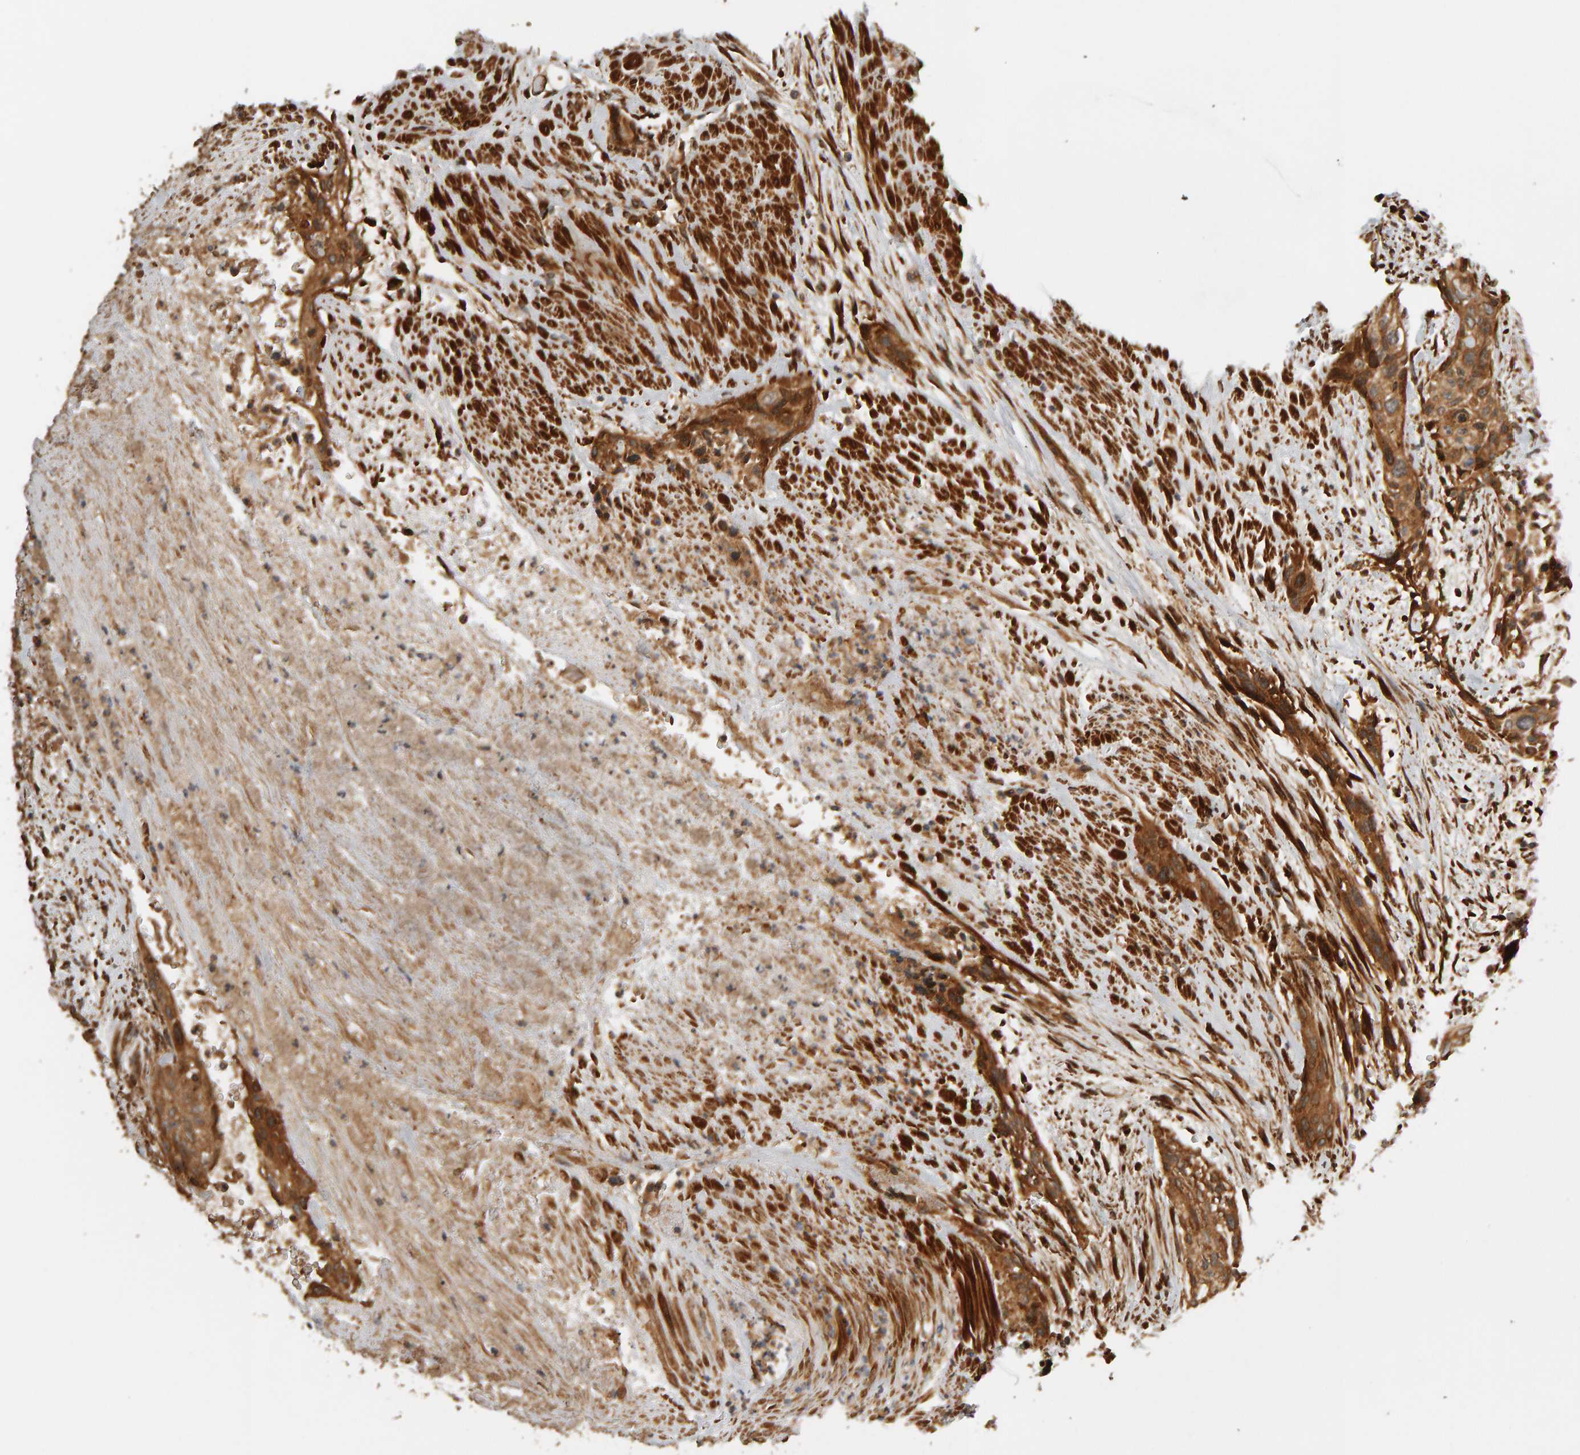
{"staining": {"intensity": "moderate", "quantity": ">75%", "location": "cytoplasmic/membranous"}, "tissue": "urothelial cancer", "cell_type": "Tumor cells", "image_type": "cancer", "snomed": [{"axis": "morphology", "description": "Urothelial carcinoma, High grade"}, {"axis": "topography", "description": "Urinary bladder"}], "caption": "Immunohistochemical staining of urothelial cancer shows moderate cytoplasmic/membranous protein staining in approximately >75% of tumor cells.", "gene": "ZFAND1", "patient": {"sex": "male", "age": 35}}